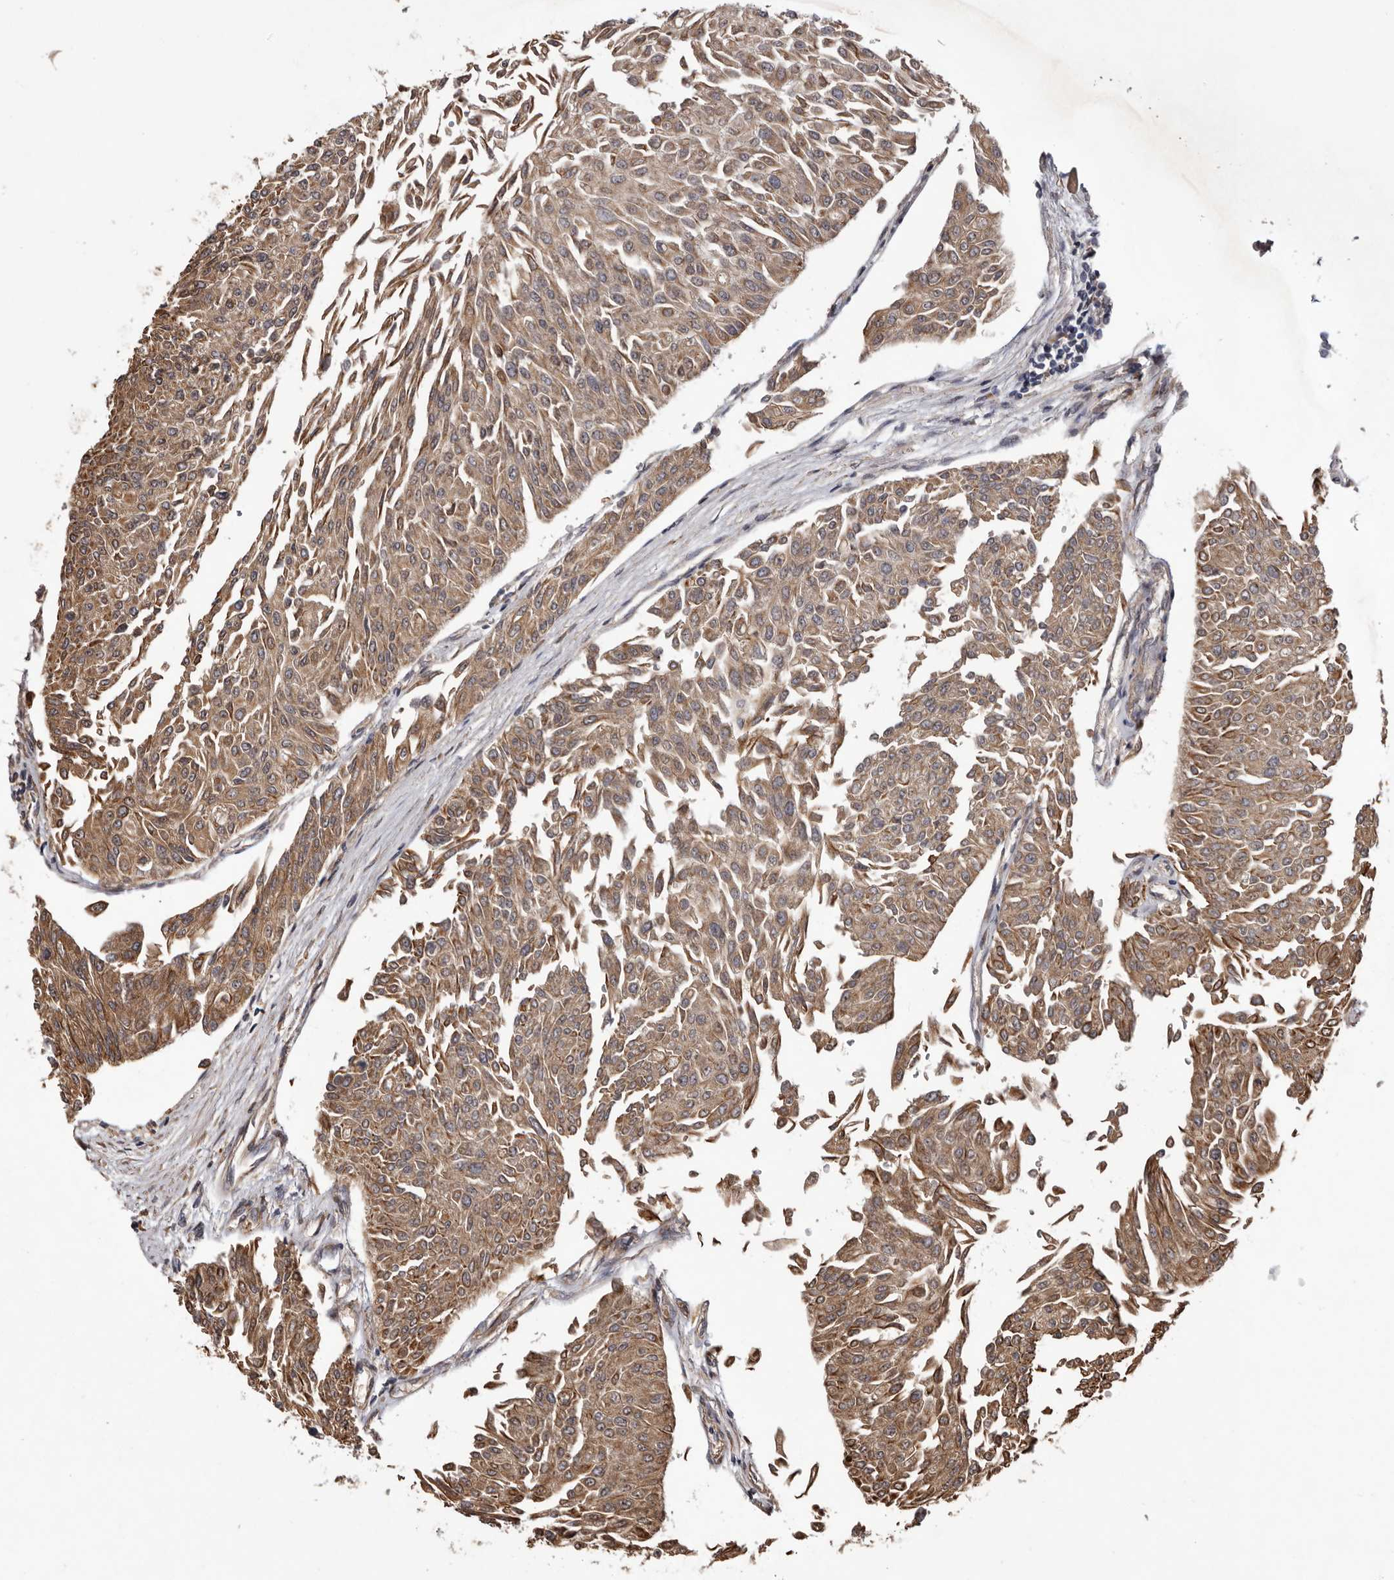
{"staining": {"intensity": "moderate", "quantity": ">75%", "location": "cytoplasmic/membranous"}, "tissue": "urothelial cancer", "cell_type": "Tumor cells", "image_type": "cancer", "snomed": [{"axis": "morphology", "description": "Urothelial carcinoma, Low grade"}, {"axis": "topography", "description": "Urinary bladder"}], "caption": "Immunohistochemistry (IHC) histopathology image of neoplastic tissue: urothelial cancer stained using immunohistochemistry exhibits medium levels of moderate protein expression localized specifically in the cytoplasmic/membranous of tumor cells, appearing as a cytoplasmic/membranous brown color.", "gene": "GADD45B", "patient": {"sex": "male", "age": 67}}